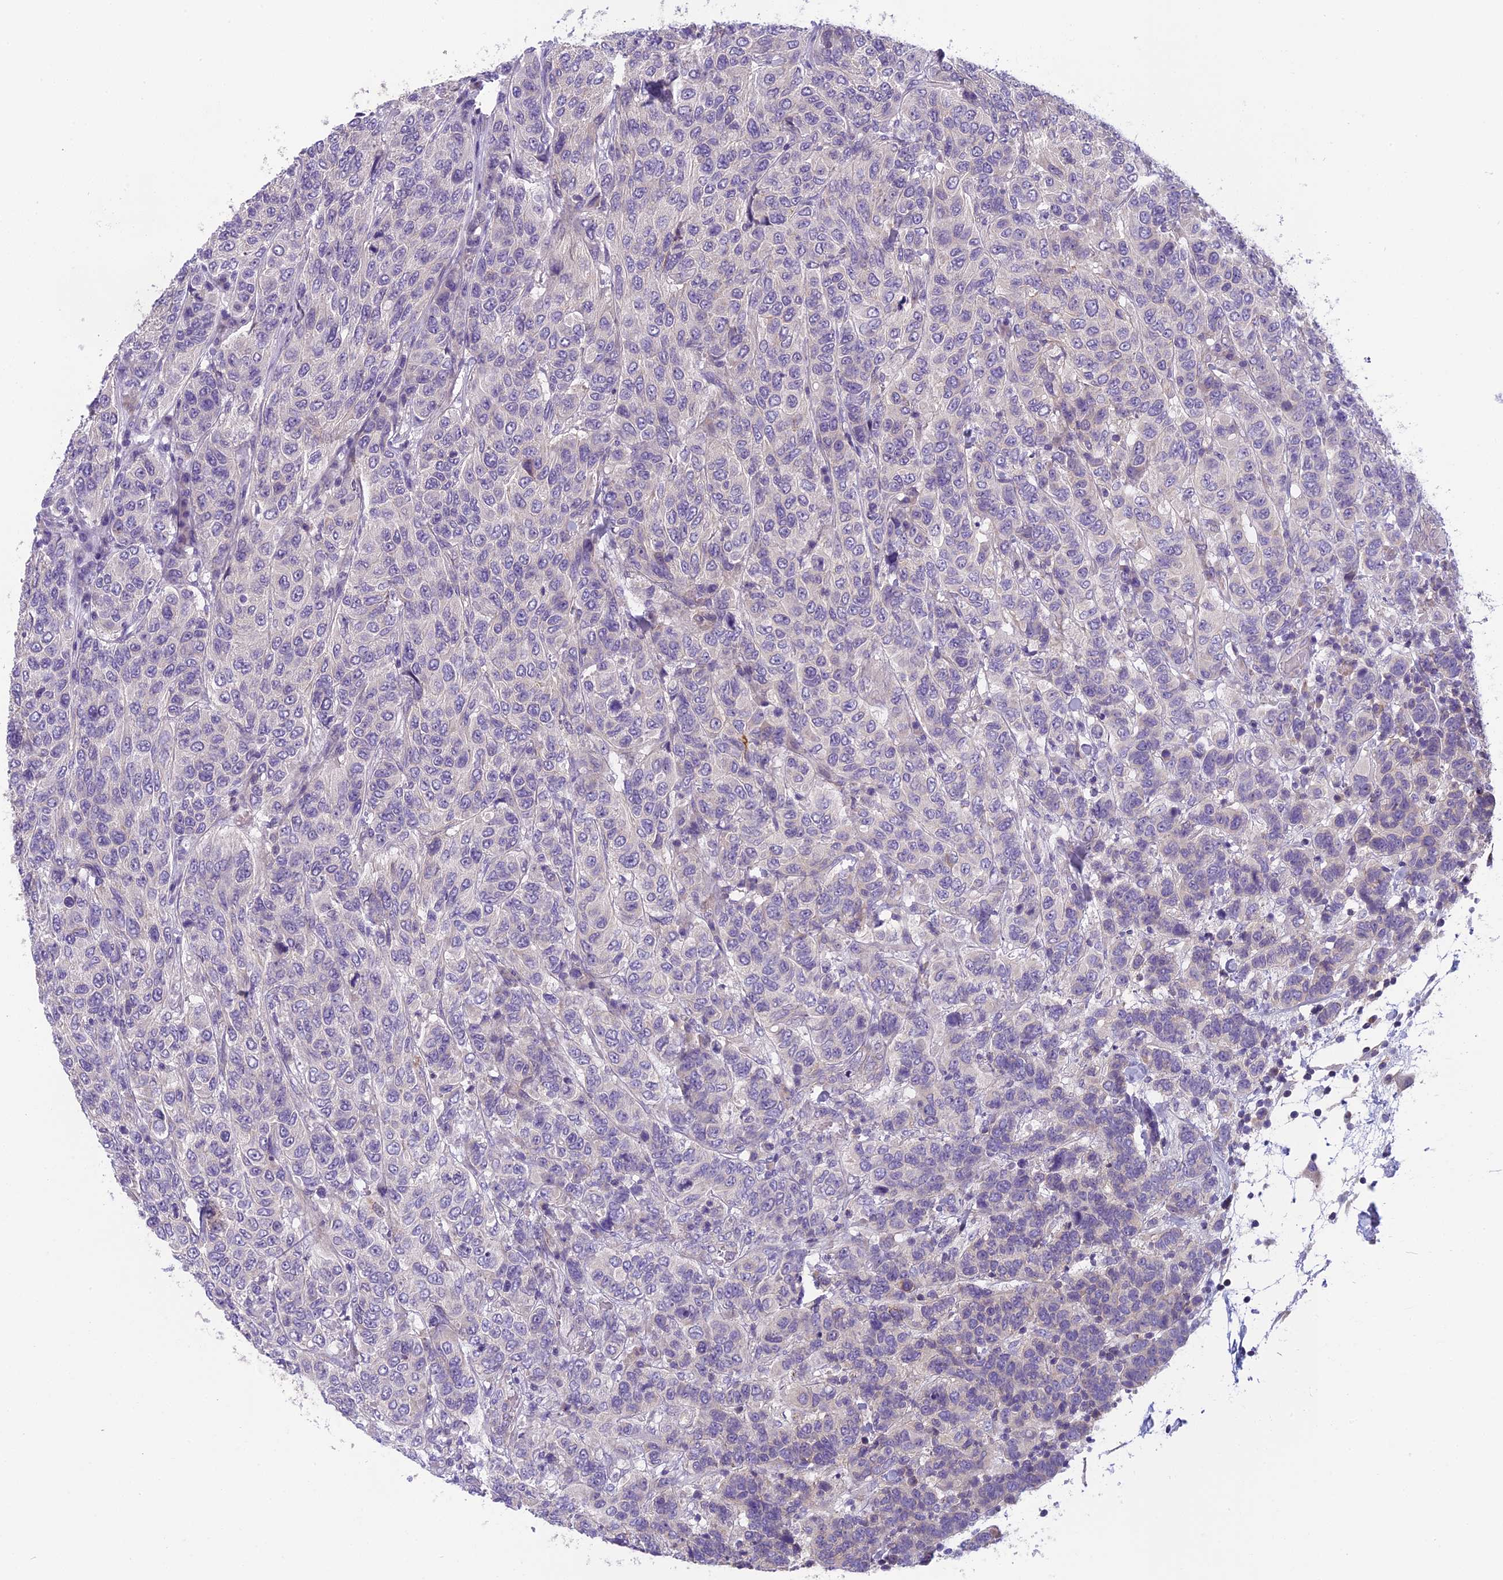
{"staining": {"intensity": "negative", "quantity": "none", "location": "none"}, "tissue": "breast cancer", "cell_type": "Tumor cells", "image_type": "cancer", "snomed": [{"axis": "morphology", "description": "Duct carcinoma"}, {"axis": "topography", "description": "Breast"}], "caption": "Breast cancer (intraductal carcinoma) was stained to show a protein in brown. There is no significant expression in tumor cells.", "gene": "ARHGEF37", "patient": {"sex": "female", "age": 55}}